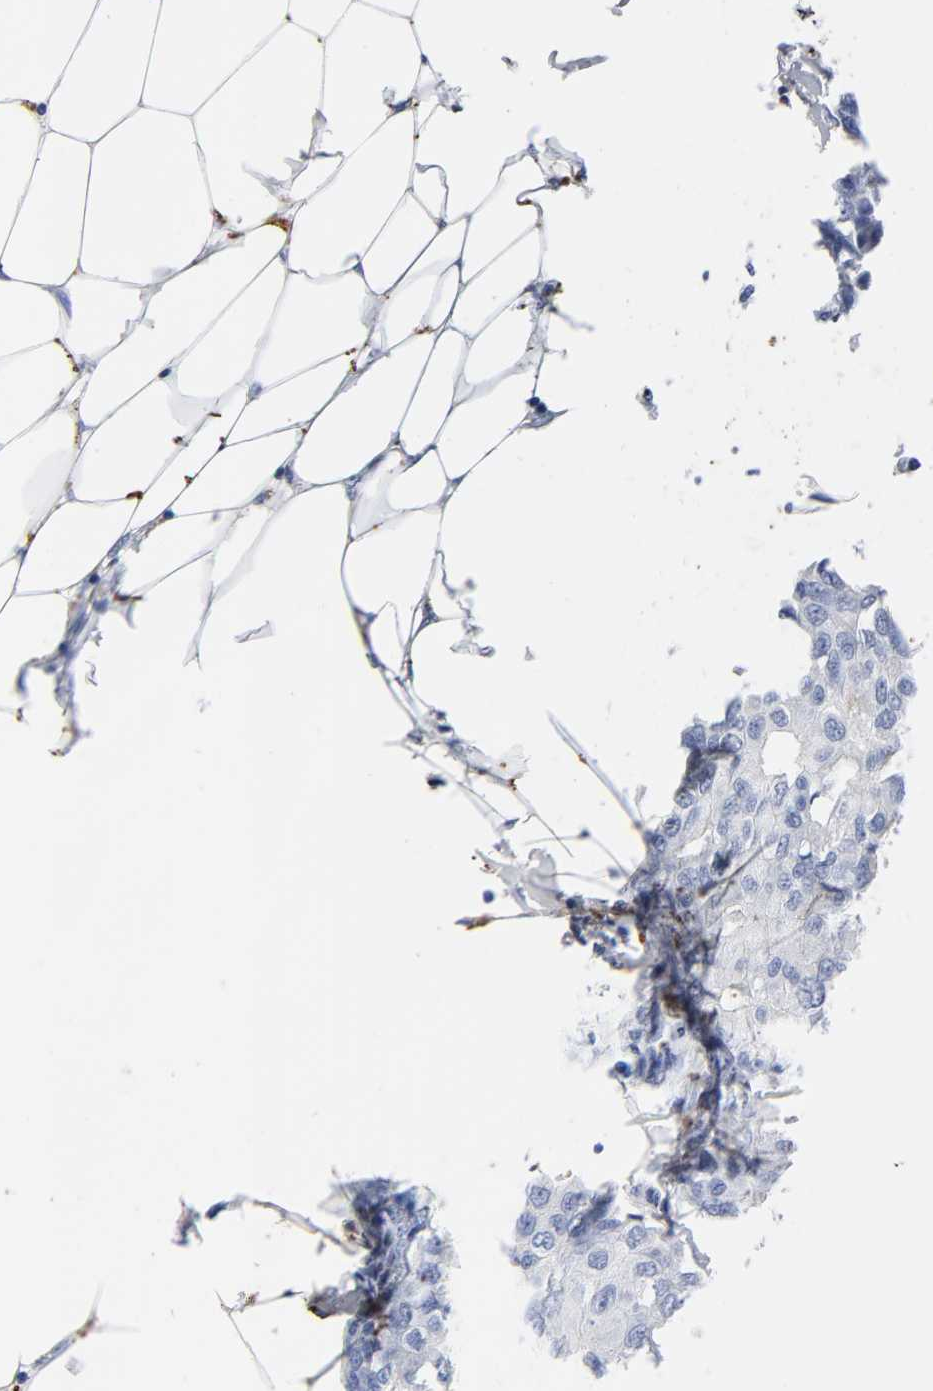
{"staining": {"intensity": "weak", "quantity": "25%-75%", "location": "cytoplasmic/membranous"}, "tissue": "breast cancer", "cell_type": "Tumor cells", "image_type": "cancer", "snomed": [{"axis": "morphology", "description": "Duct carcinoma"}, {"axis": "topography", "description": "Breast"}], "caption": "Breast intraductal carcinoma stained for a protein shows weak cytoplasmic/membranous positivity in tumor cells.", "gene": "PLP1", "patient": {"sex": "female", "age": 80}}